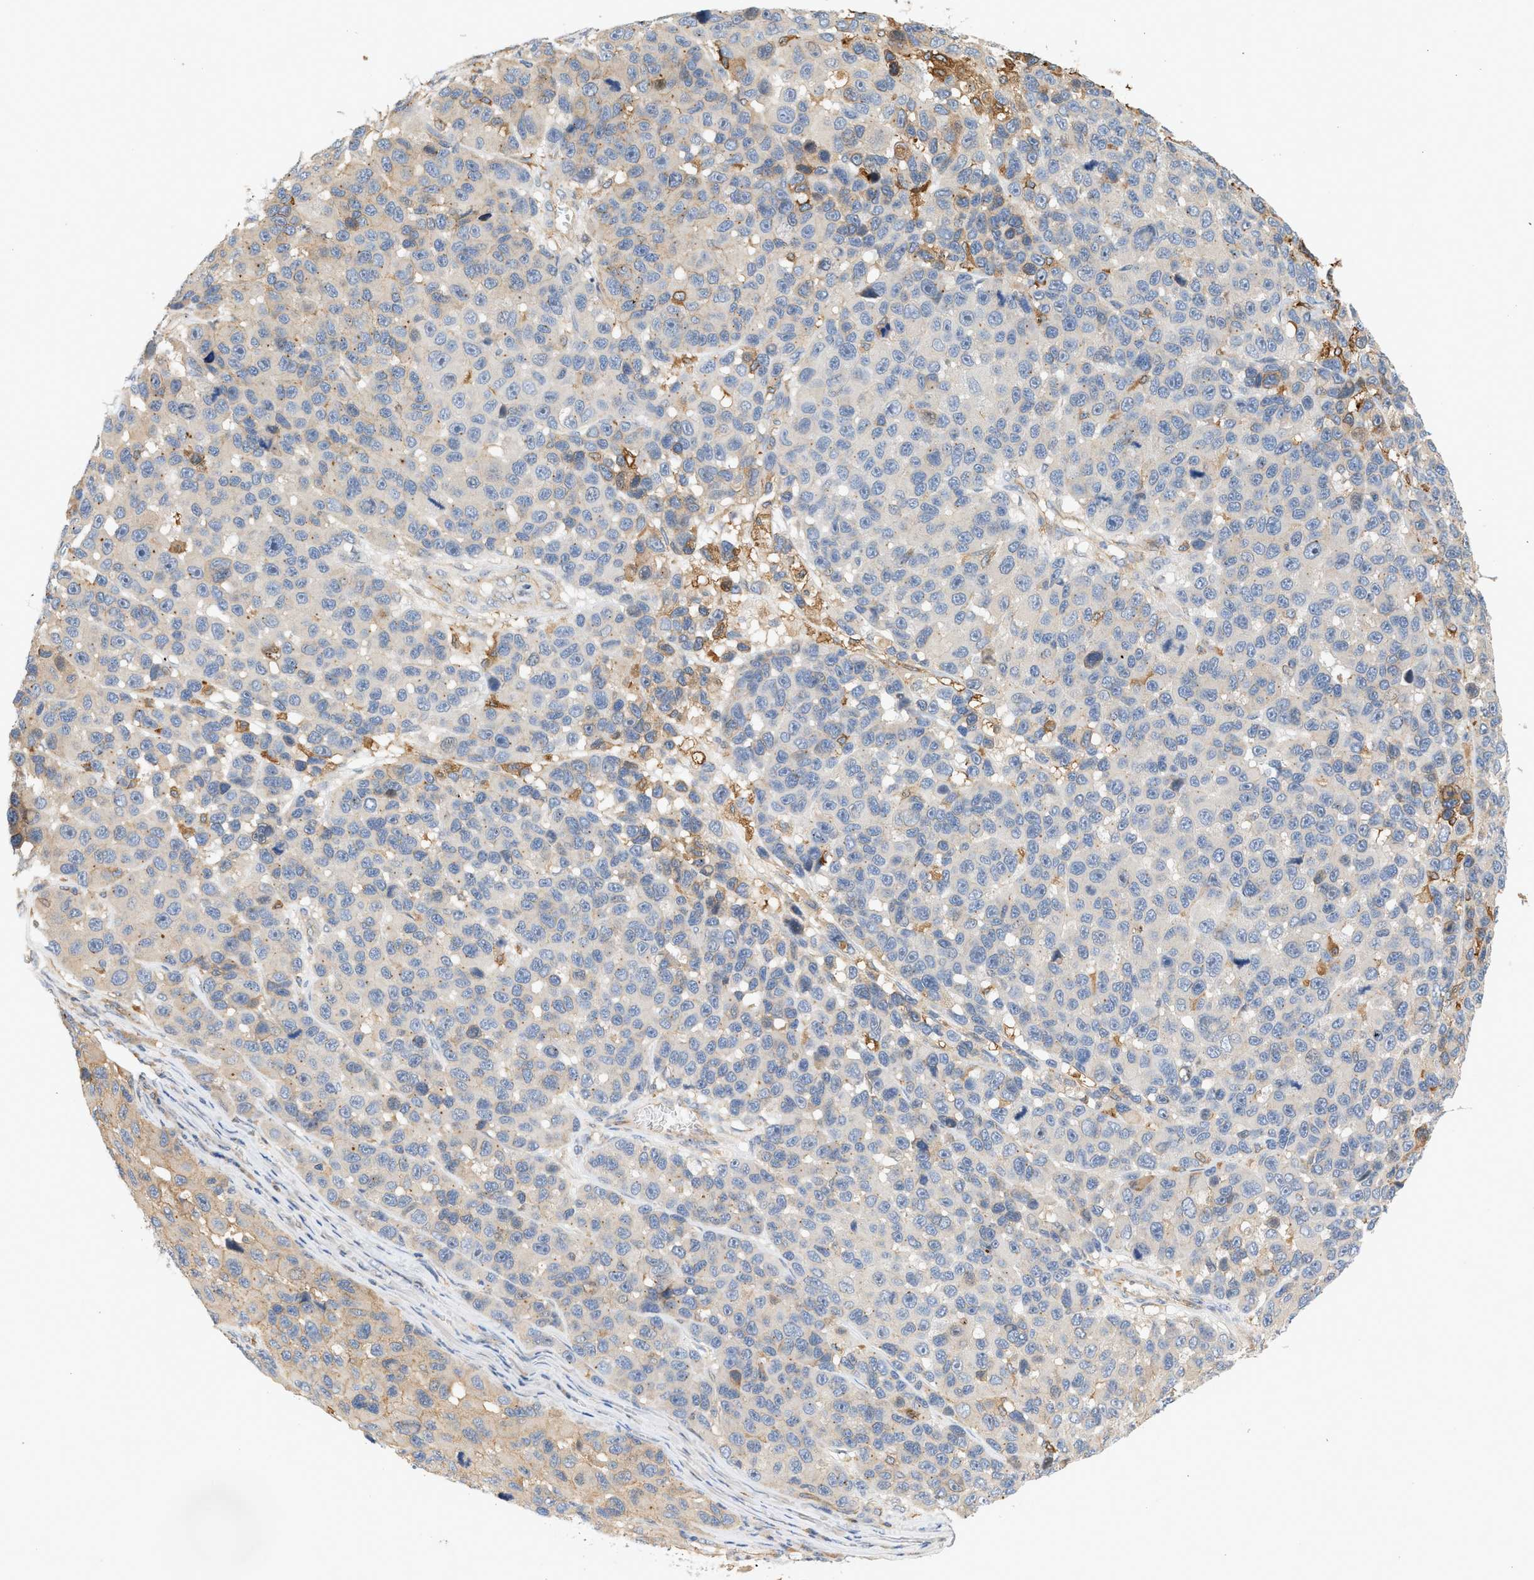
{"staining": {"intensity": "weak", "quantity": "<25%", "location": "cytoplasmic/membranous"}, "tissue": "melanoma", "cell_type": "Tumor cells", "image_type": "cancer", "snomed": [{"axis": "morphology", "description": "Malignant melanoma, NOS"}, {"axis": "topography", "description": "Skin"}], "caption": "This micrograph is of malignant melanoma stained with IHC to label a protein in brown with the nuclei are counter-stained blue. There is no expression in tumor cells.", "gene": "CTXN1", "patient": {"sex": "male", "age": 53}}